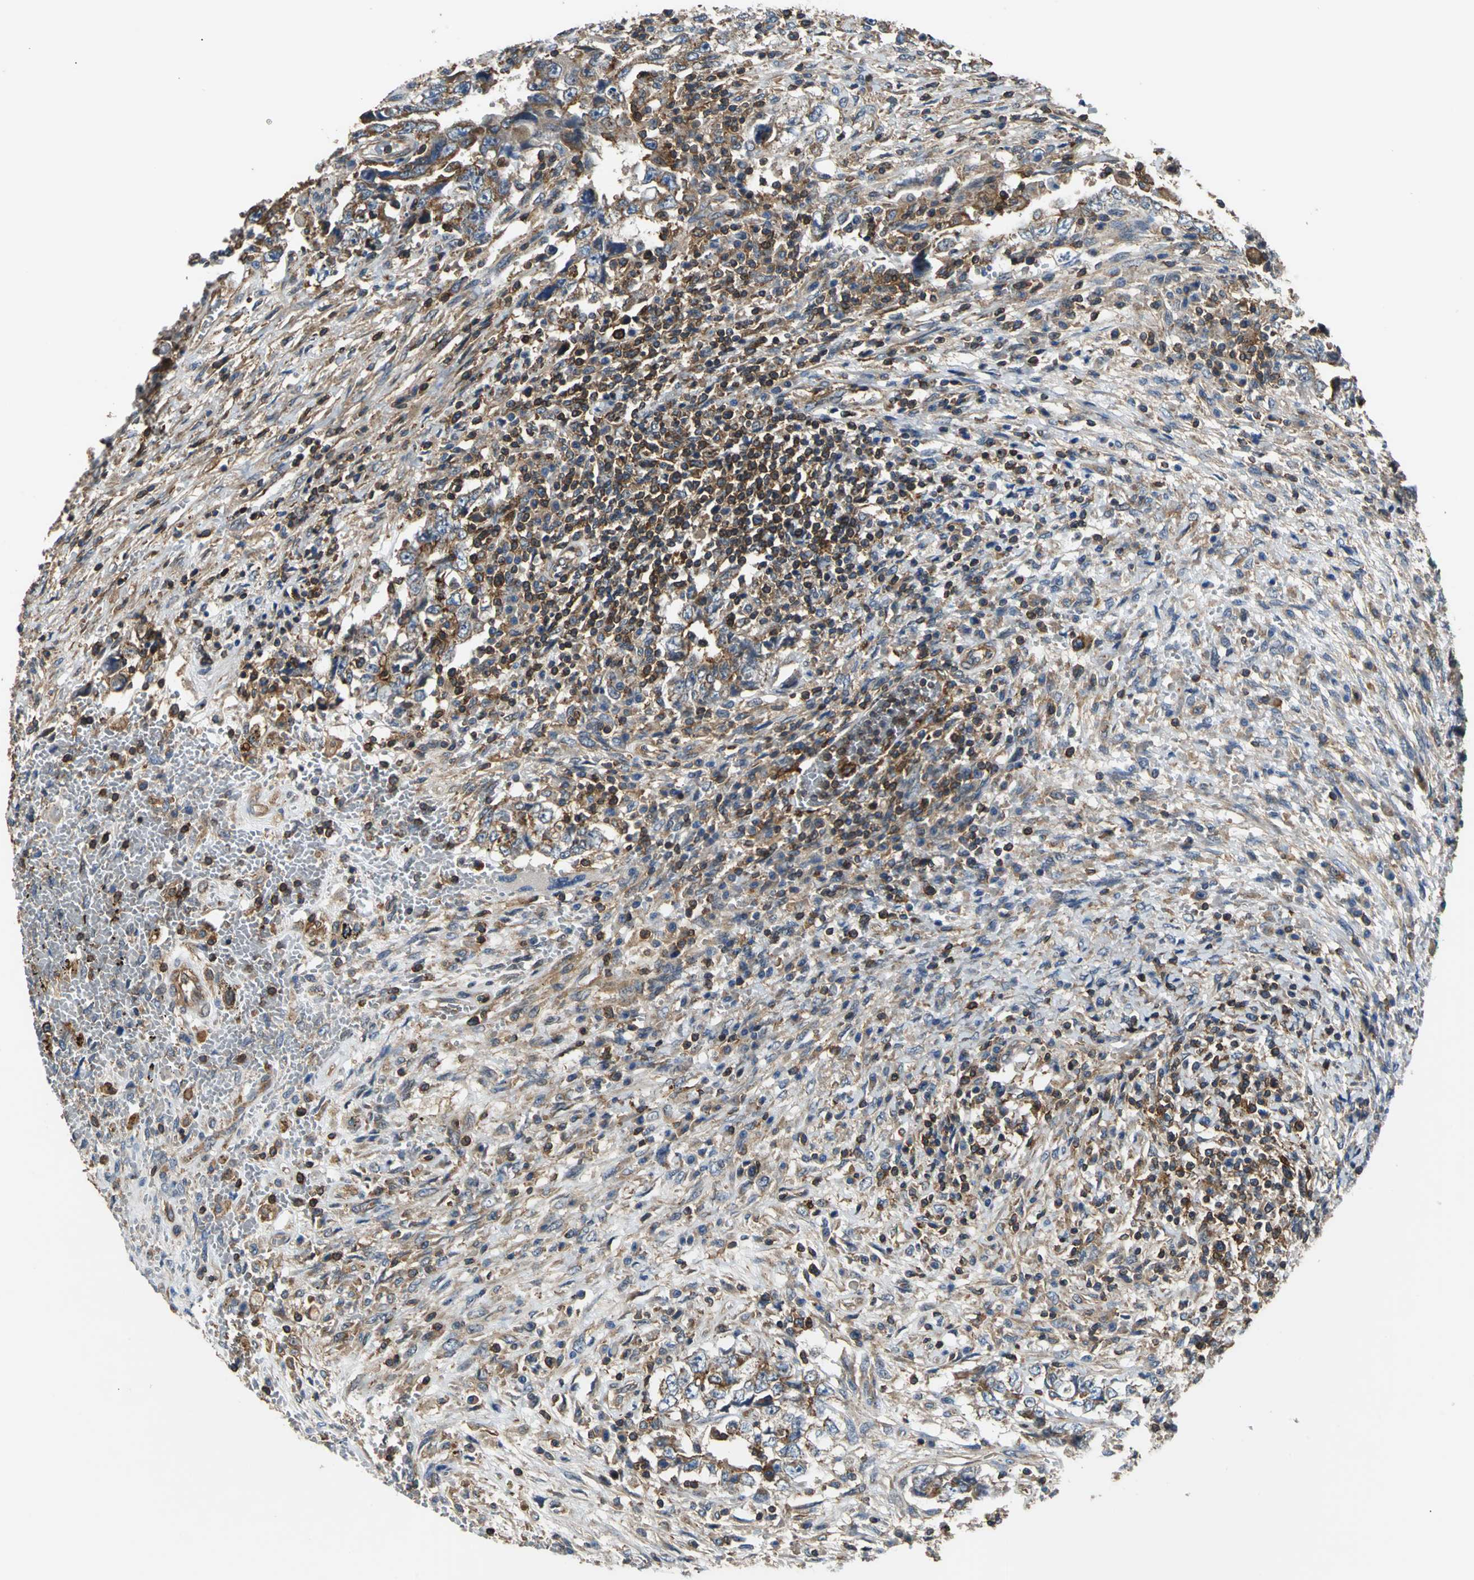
{"staining": {"intensity": "strong", "quantity": ">75%", "location": "cytoplasmic/membranous"}, "tissue": "testis cancer", "cell_type": "Tumor cells", "image_type": "cancer", "snomed": [{"axis": "morphology", "description": "Carcinoma, Embryonal, NOS"}, {"axis": "topography", "description": "Testis"}], "caption": "IHC micrograph of neoplastic tissue: human testis embryonal carcinoma stained using immunohistochemistry reveals high levels of strong protein expression localized specifically in the cytoplasmic/membranous of tumor cells, appearing as a cytoplasmic/membranous brown color.", "gene": "PARVA", "patient": {"sex": "male", "age": 26}}